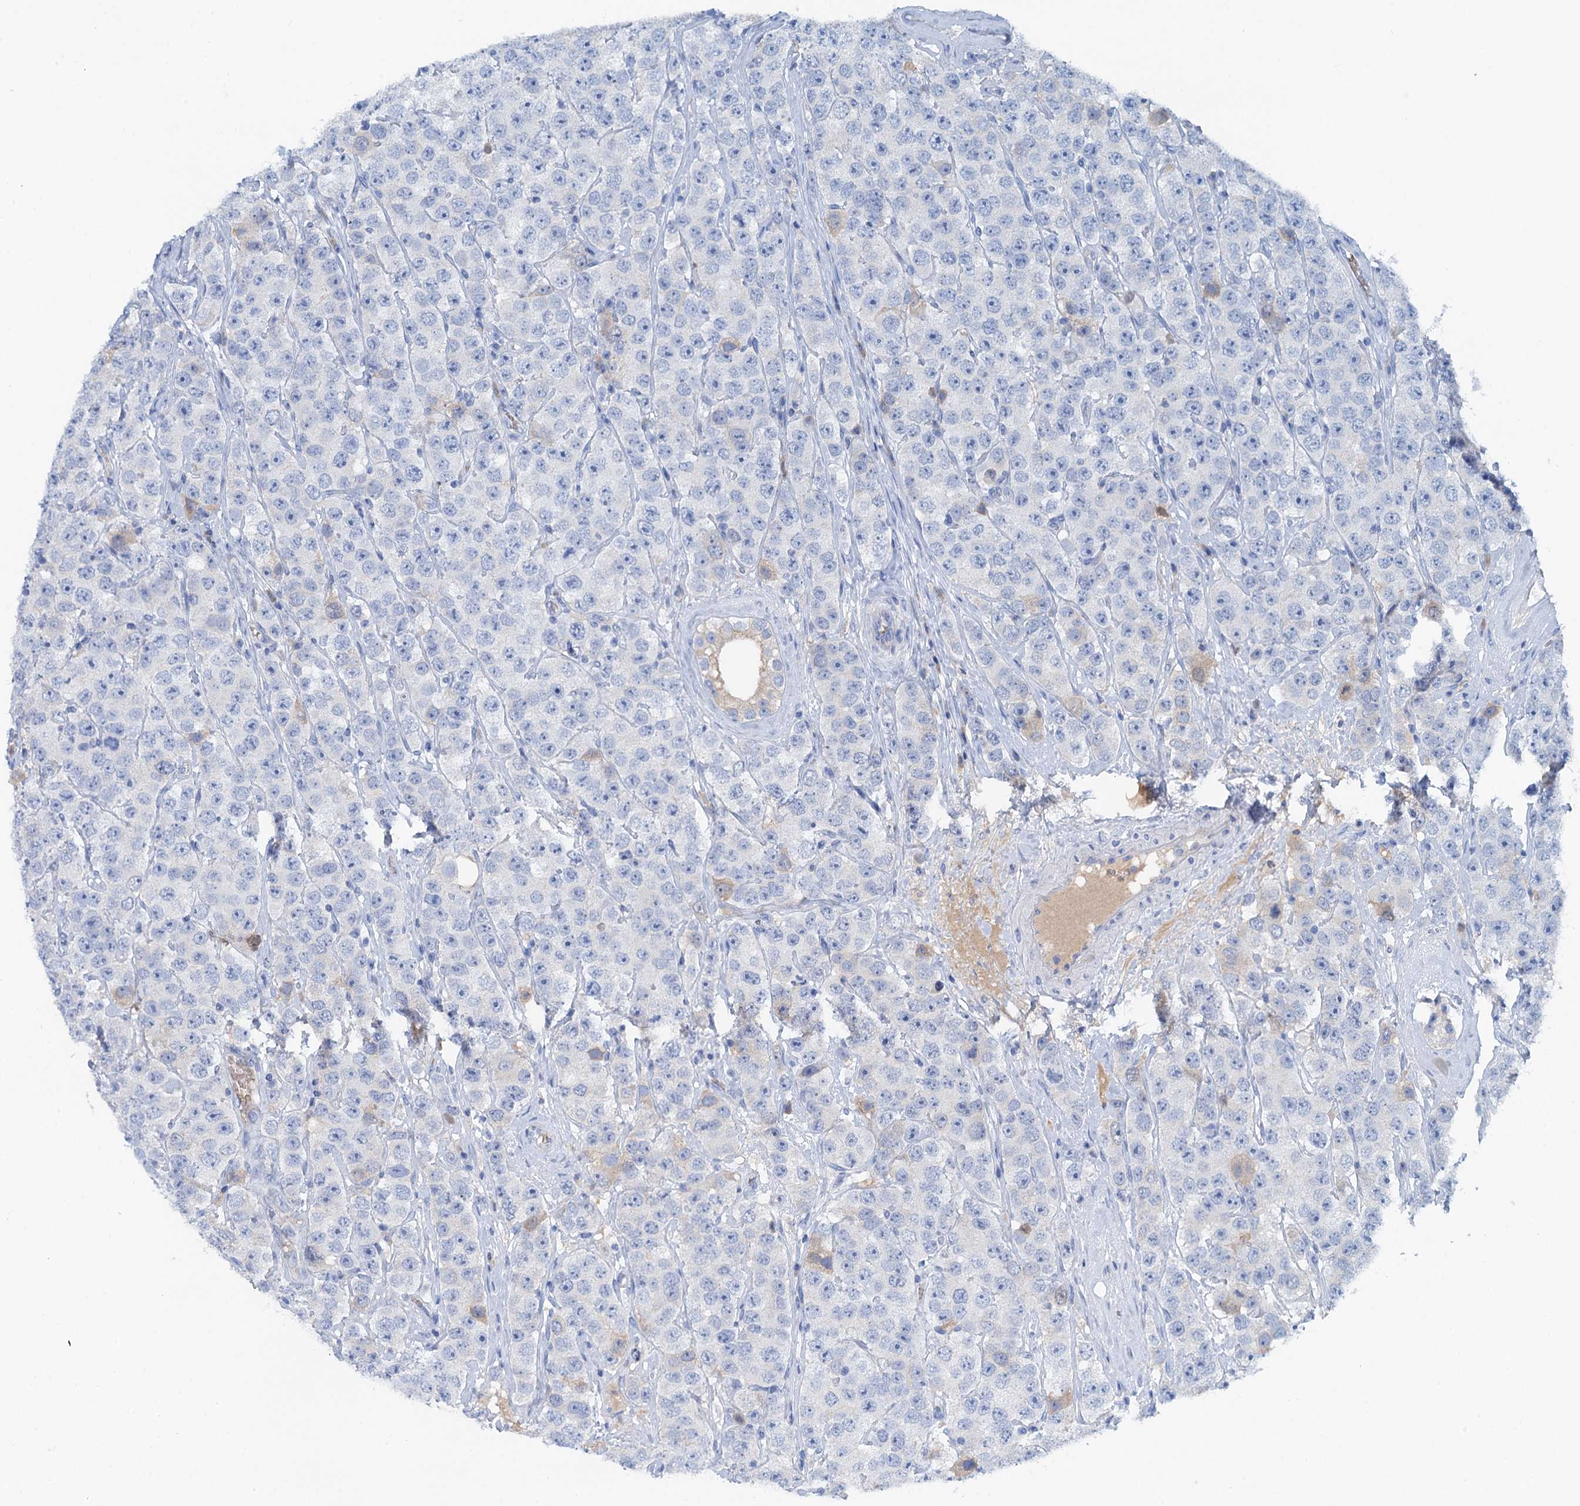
{"staining": {"intensity": "negative", "quantity": "none", "location": "none"}, "tissue": "testis cancer", "cell_type": "Tumor cells", "image_type": "cancer", "snomed": [{"axis": "morphology", "description": "Seminoma, NOS"}, {"axis": "topography", "description": "Testis"}], "caption": "Testis cancer (seminoma) was stained to show a protein in brown. There is no significant staining in tumor cells.", "gene": "MYADML2", "patient": {"sex": "male", "age": 28}}